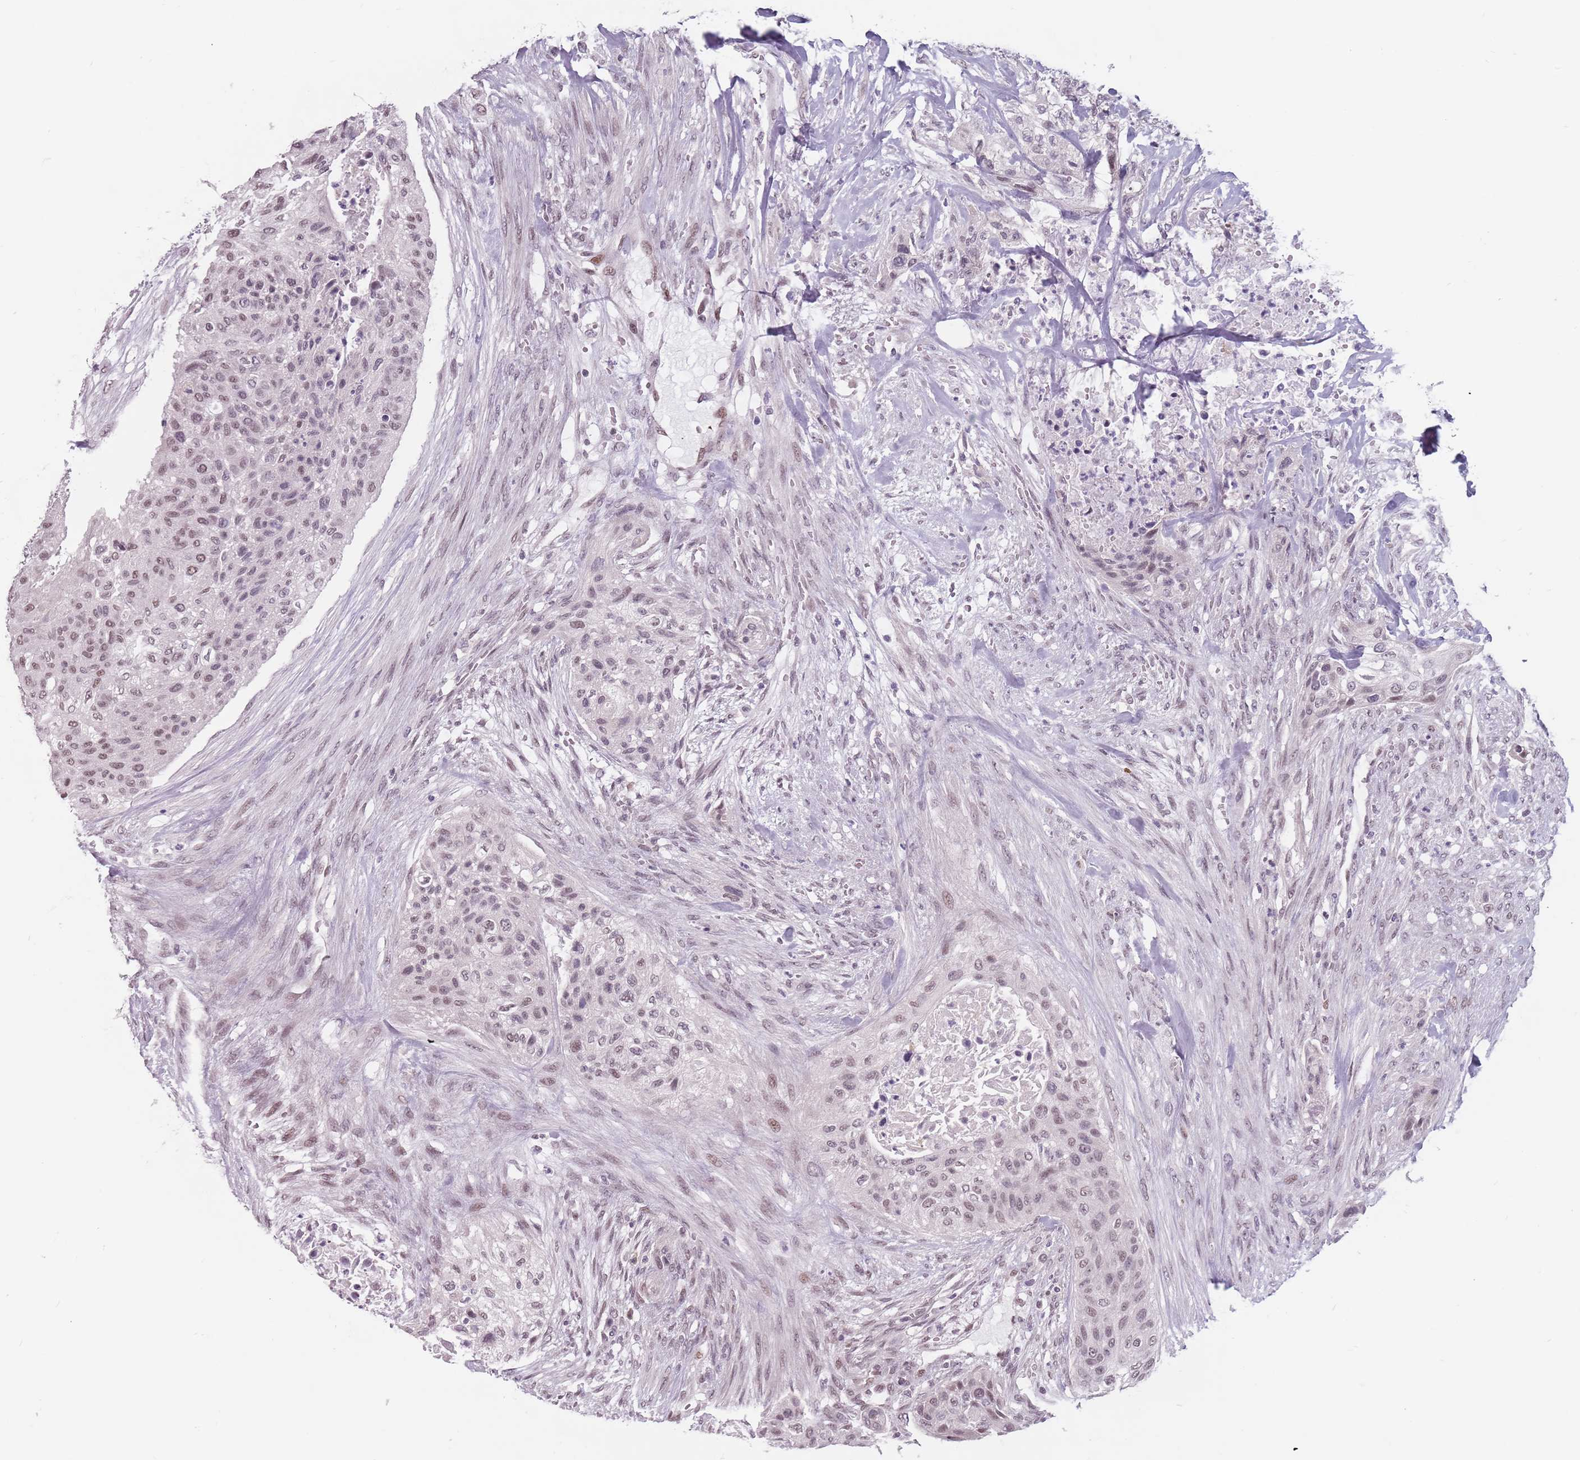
{"staining": {"intensity": "weak", "quantity": "25%-75%", "location": "nuclear"}, "tissue": "urothelial cancer", "cell_type": "Tumor cells", "image_type": "cancer", "snomed": [{"axis": "morphology", "description": "Urothelial carcinoma, High grade"}, {"axis": "topography", "description": "Urinary bladder"}], "caption": "Urothelial cancer stained for a protein (brown) exhibits weak nuclear positive positivity in about 25%-75% of tumor cells.", "gene": "PTCHD1", "patient": {"sex": "male", "age": 35}}